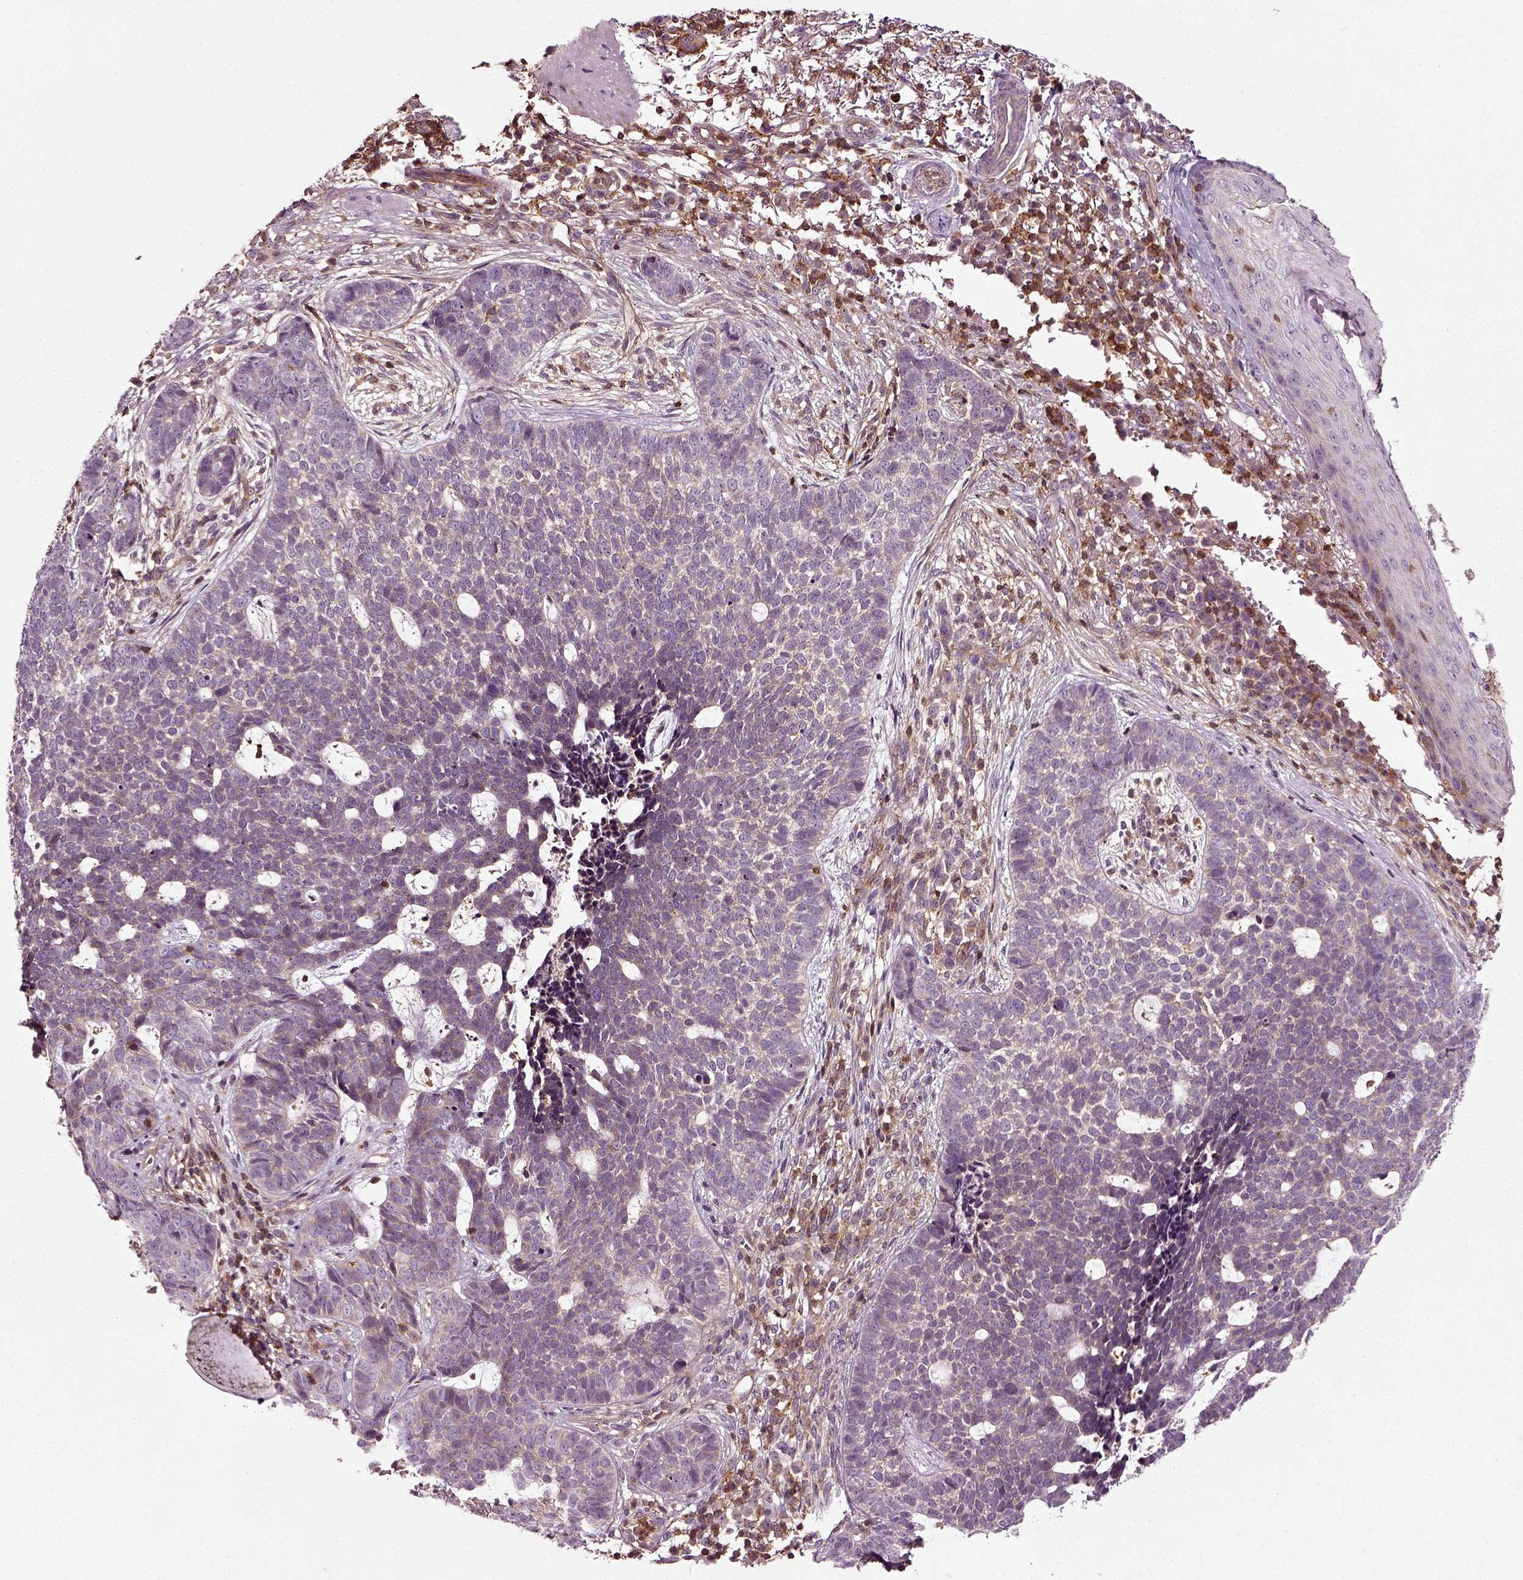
{"staining": {"intensity": "negative", "quantity": "none", "location": "none"}, "tissue": "skin cancer", "cell_type": "Tumor cells", "image_type": "cancer", "snomed": [{"axis": "morphology", "description": "Basal cell carcinoma"}, {"axis": "topography", "description": "Skin"}], "caption": "Tumor cells are negative for protein expression in human skin cancer. (IHC, brightfield microscopy, high magnification).", "gene": "RHOF", "patient": {"sex": "female", "age": 69}}